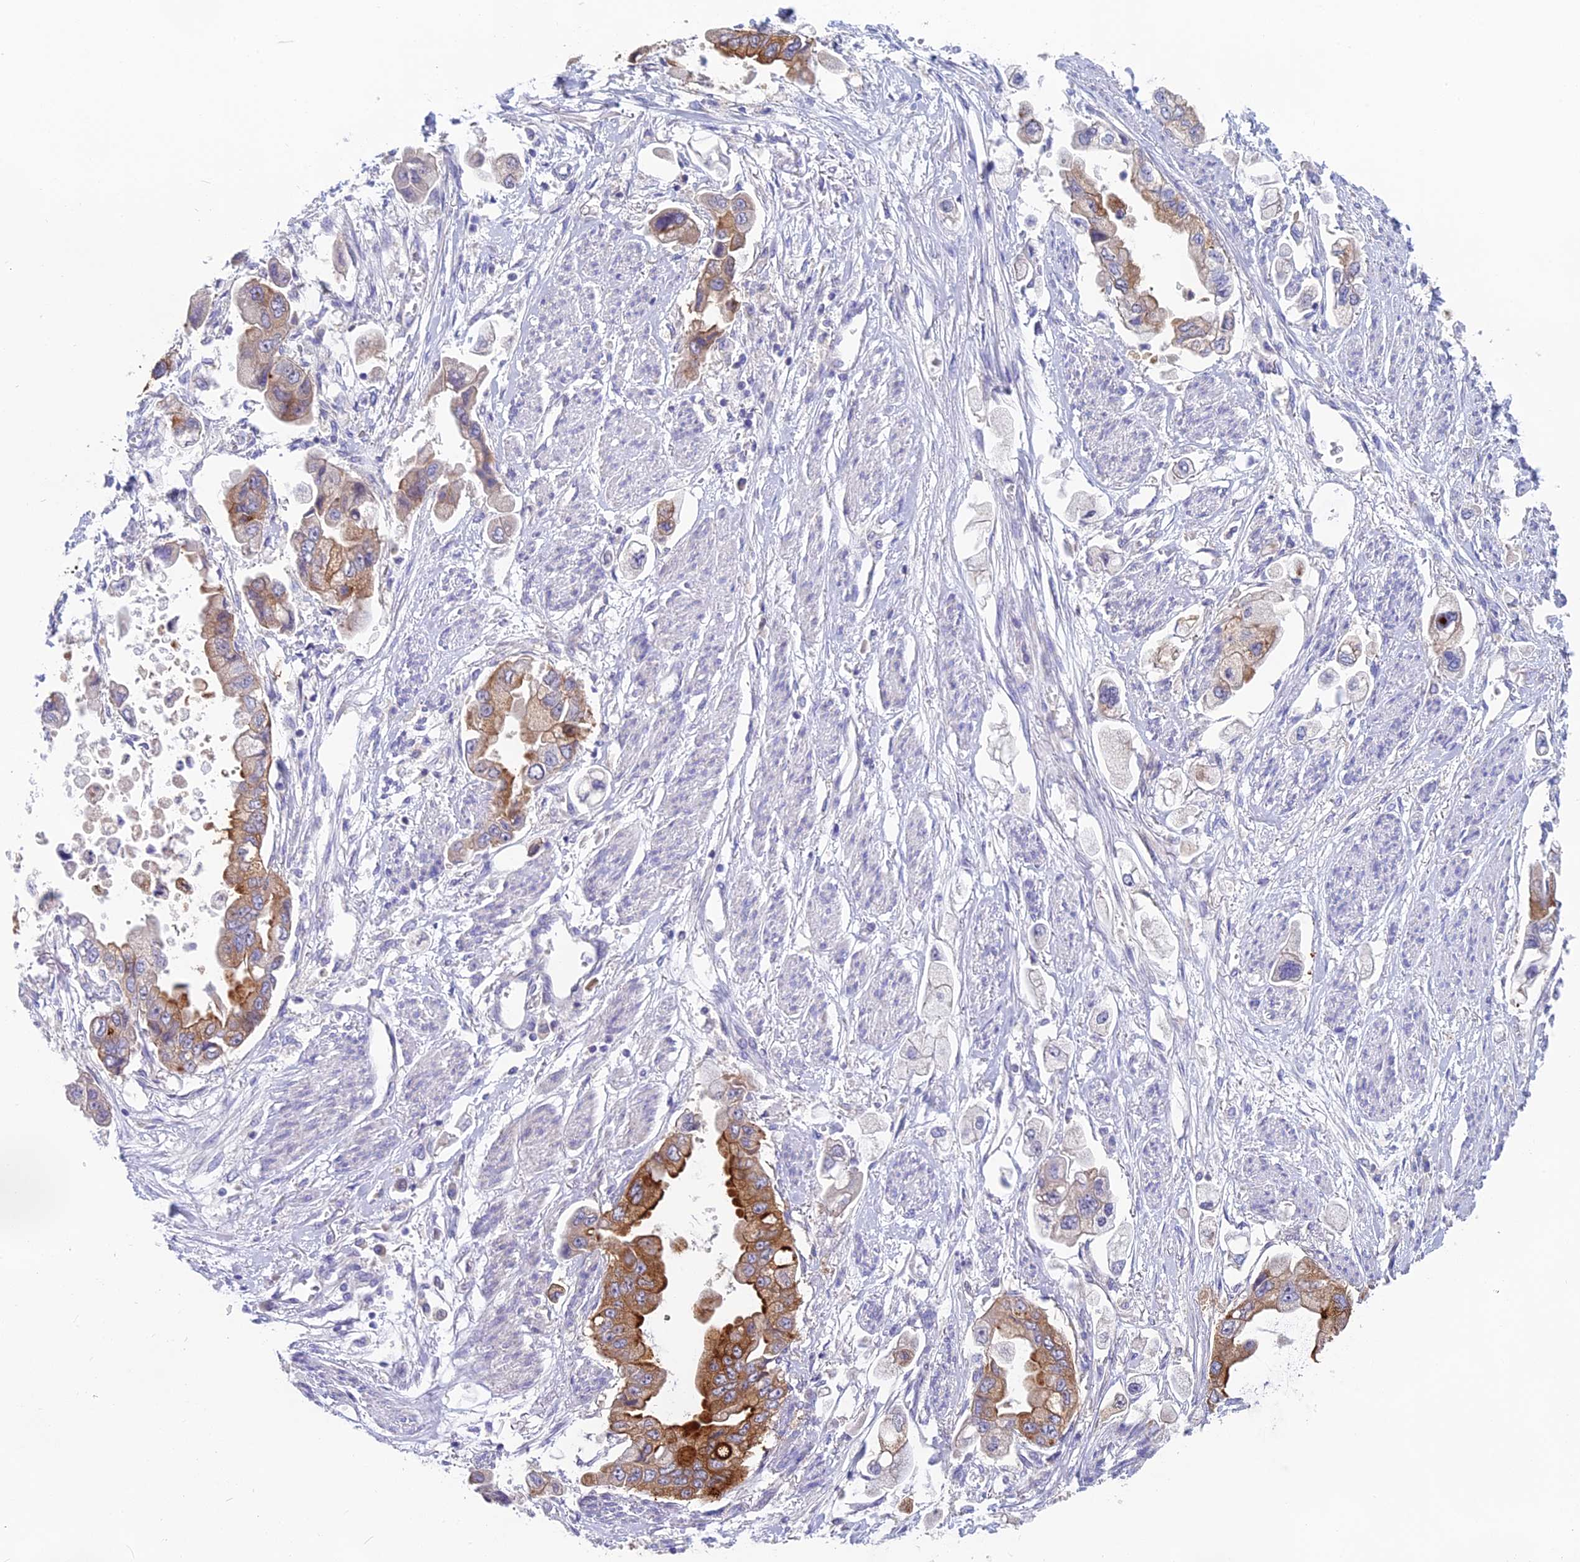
{"staining": {"intensity": "strong", "quantity": "25%-75%", "location": "cytoplasmic/membranous"}, "tissue": "stomach cancer", "cell_type": "Tumor cells", "image_type": "cancer", "snomed": [{"axis": "morphology", "description": "Adenocarcinoma, NOS"}, {"axis": "topography", "description": "Stomach"}], "caption": "IHC of human adenocarcinoma (stomach) exhibits high levels of strong cytoplasmic/membranous expression in approximately 25%-75% of tumor cells.", "gene": "TENT4B", "patient": {"sex": "male", "age": 62}}